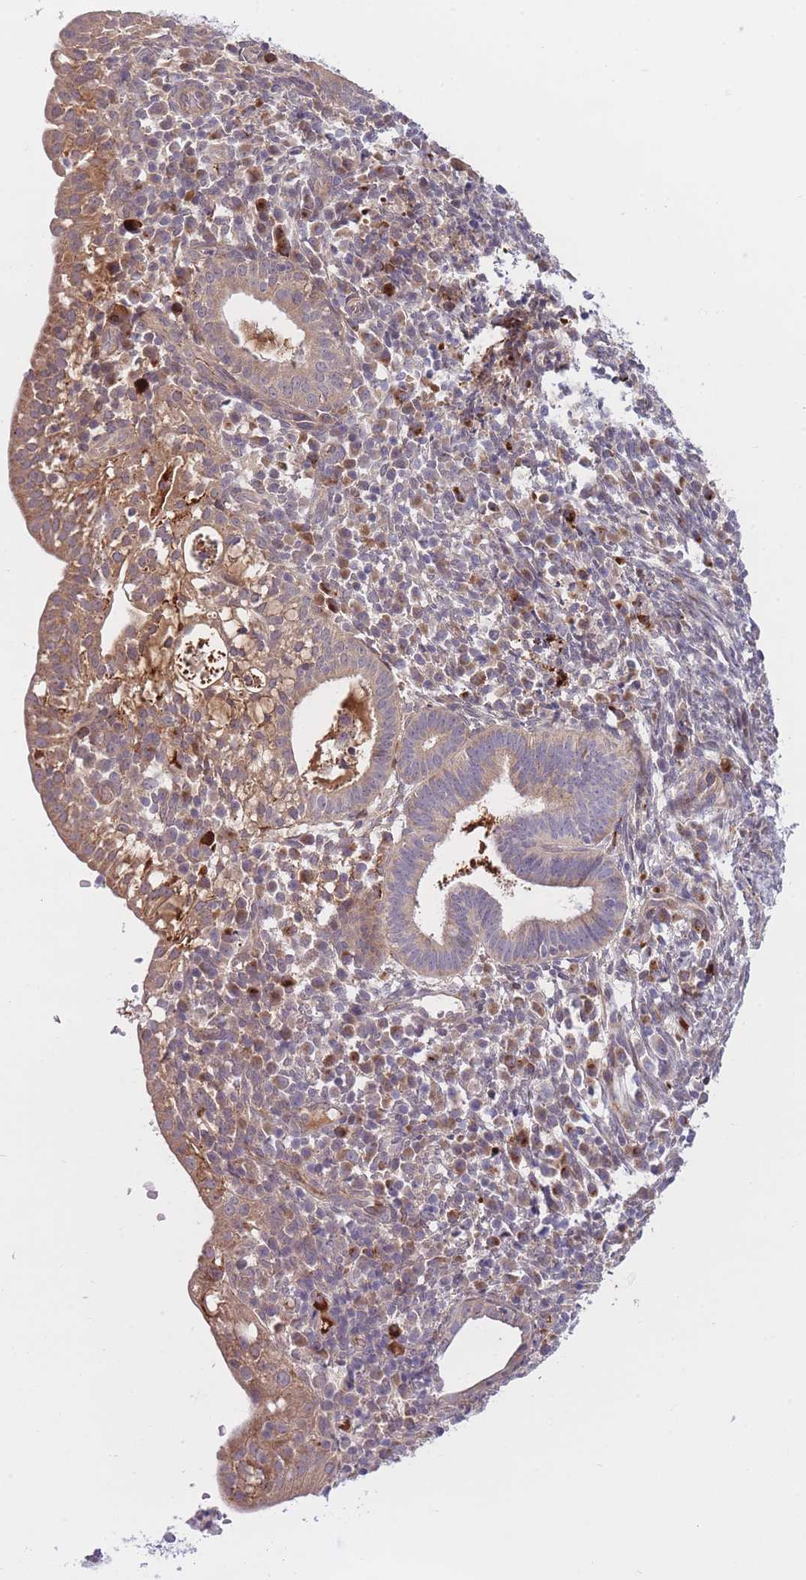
{"staining": {"intensity": "weak", "quantity": "25%-75%", "location": "cytoplasmic/membranous"}, "tissue": "endometrial cancer", "cell_type": "Tumor cells", "image_type": "cancer", "snomed": [{"axis": "morphology", "description": "Adenocarcinoma, NOS"}, {"axis": "topography", "description": "Uterus"}], "caption": "The micrograph exhibits immunohistochemical staining of endometrial cancer (adenocarcinoma). There is weak cytoplasmic/membranous staining is present in about 25%-75% of tumor cells.", "gene": "CDC25B", "patient": {"sex": "female", "age": 77}}